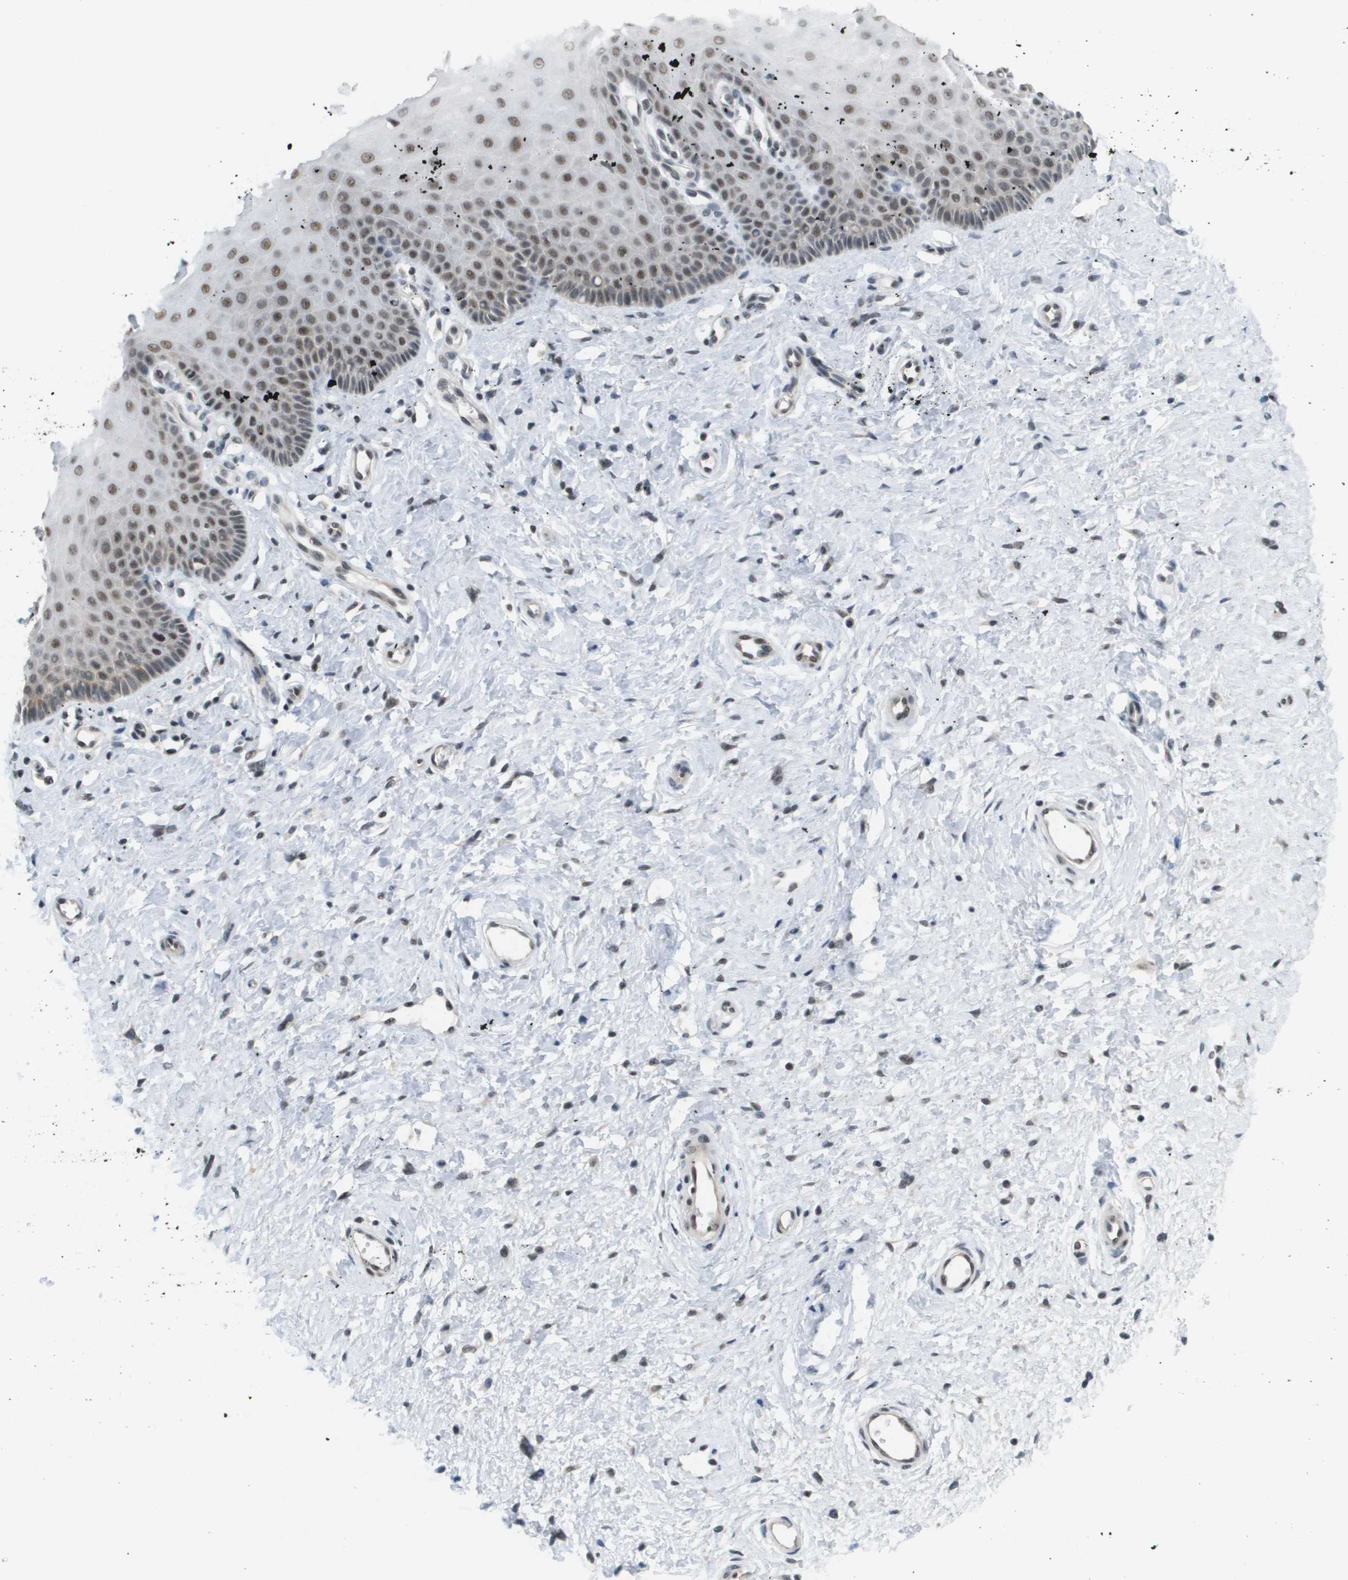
{"staining": {"intensity": "moderate", "quantity": "25%-75%", "location": "nuclear"}, "tissue": "cervix", "cell_type": "Glandular cells", "image_type": "normal", "snomed": [{"axis": "morphology", "description": "Normal tissue, NOS"}, {"axis": "topography", "description": "Cervix"}], "caption": "IHC of benign human cervix displays medium levels of moderate nuclear staining in about 25%-75% of glandular cells. (IHC, brightfield microscopy, high magnification).", "gene": "ISY1", "patient": {"sex": "female", "age": 55}}